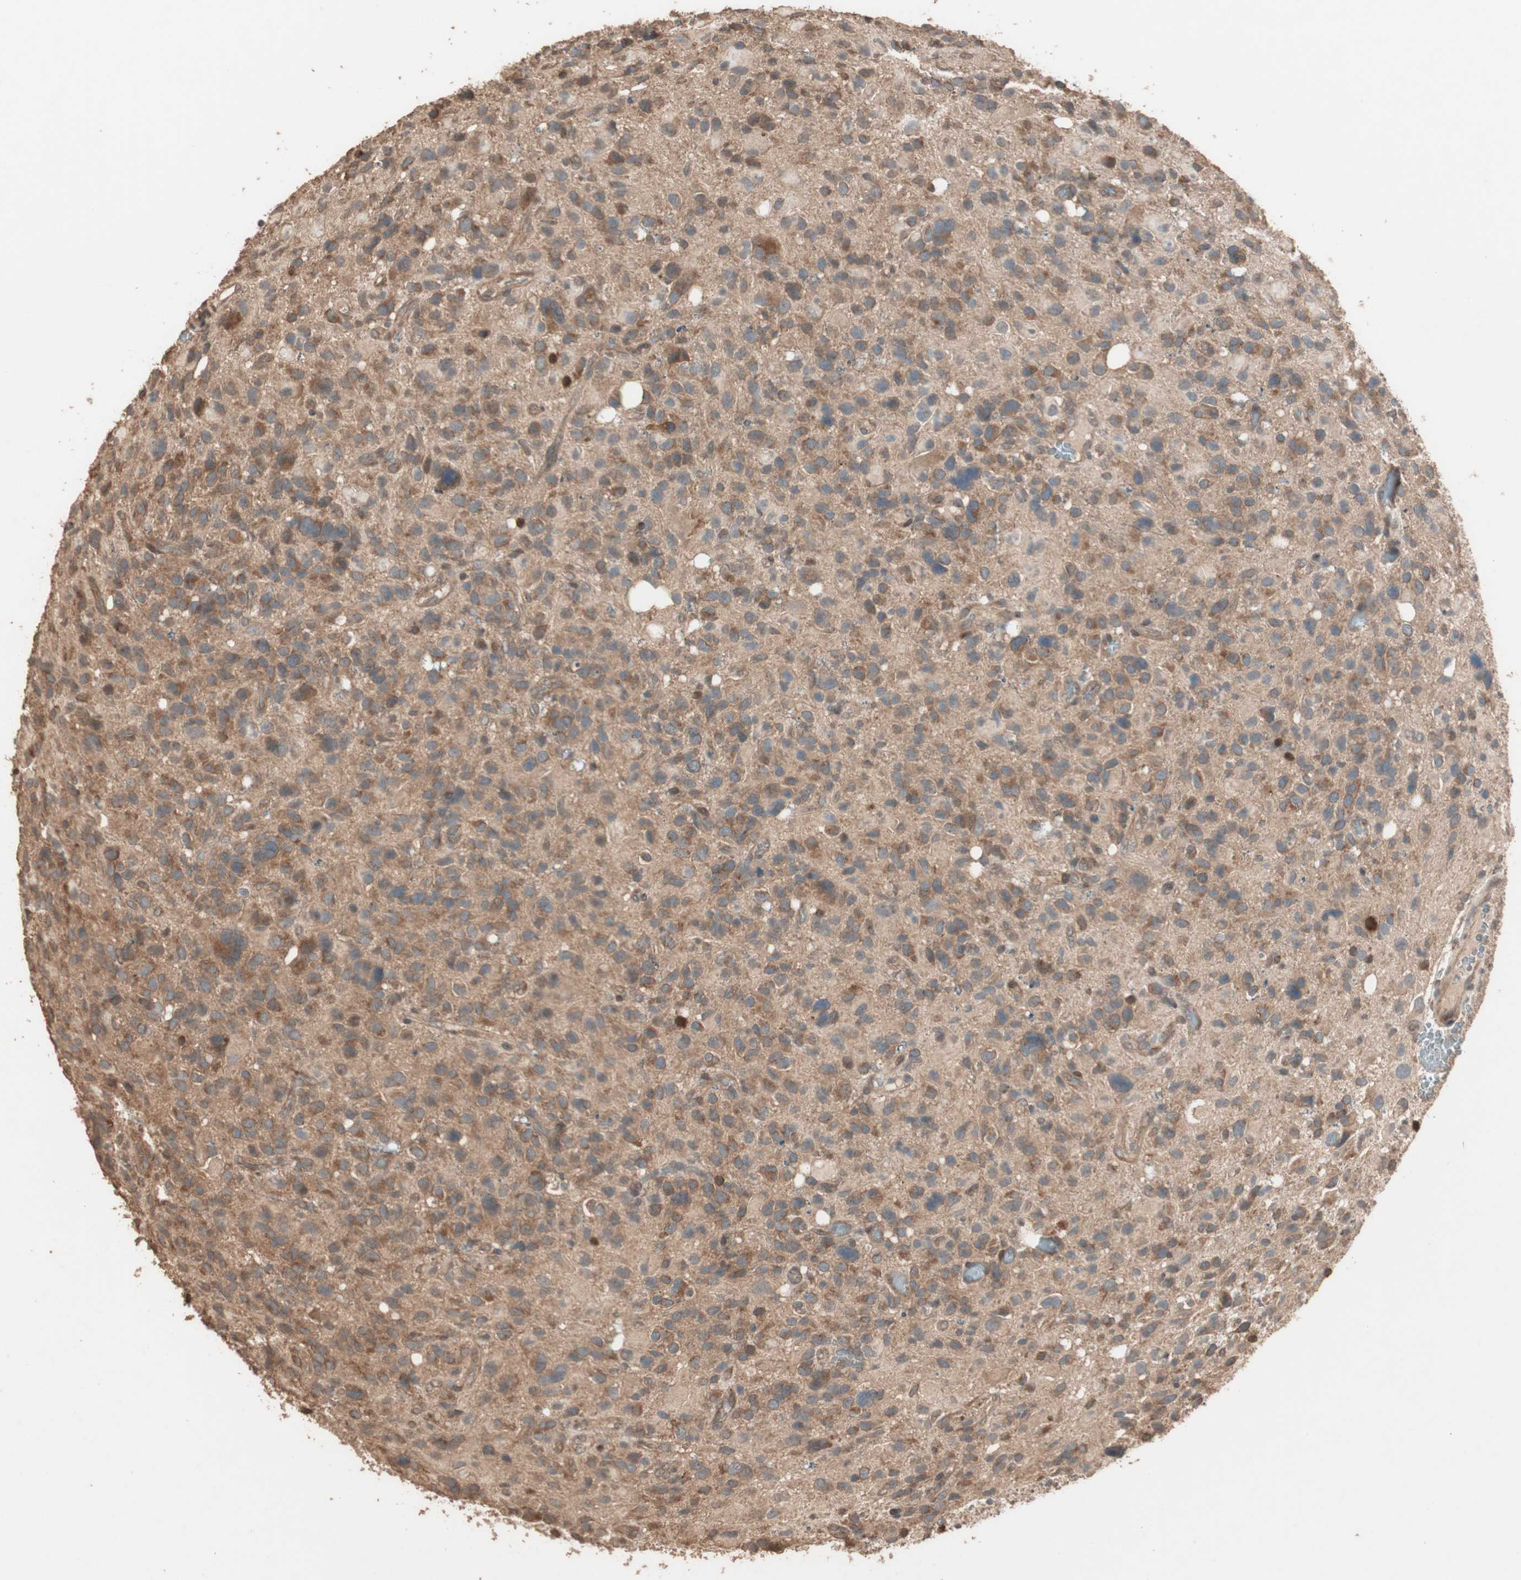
{"staining": {"intensity": "moderate", "quantity": ">75%", "location": "cytoplasmic/membranous"}, "tissue": "glioma", "cell_type": "Tumor cells", "image_type": "cancer", "snomed": [{"axis": "morphology", "description": "Glioma, malignant, High grade"}, {"axis": "topography", "description": "Brain"}], "caption": "High-grade glioma (malignant) was stained to show a protein in brown. There is medium levels of moderate cytoplasmic/membranous expression in about >75% of tumor cells. The protein is stained brown, and the nuclei are stained in blue (DAB (3,3'-diaminobenzidine) IHC with brightfield microscopy, high magnification).", "gene": "USP20", "patient": {"sex": "male", "age": 48}}